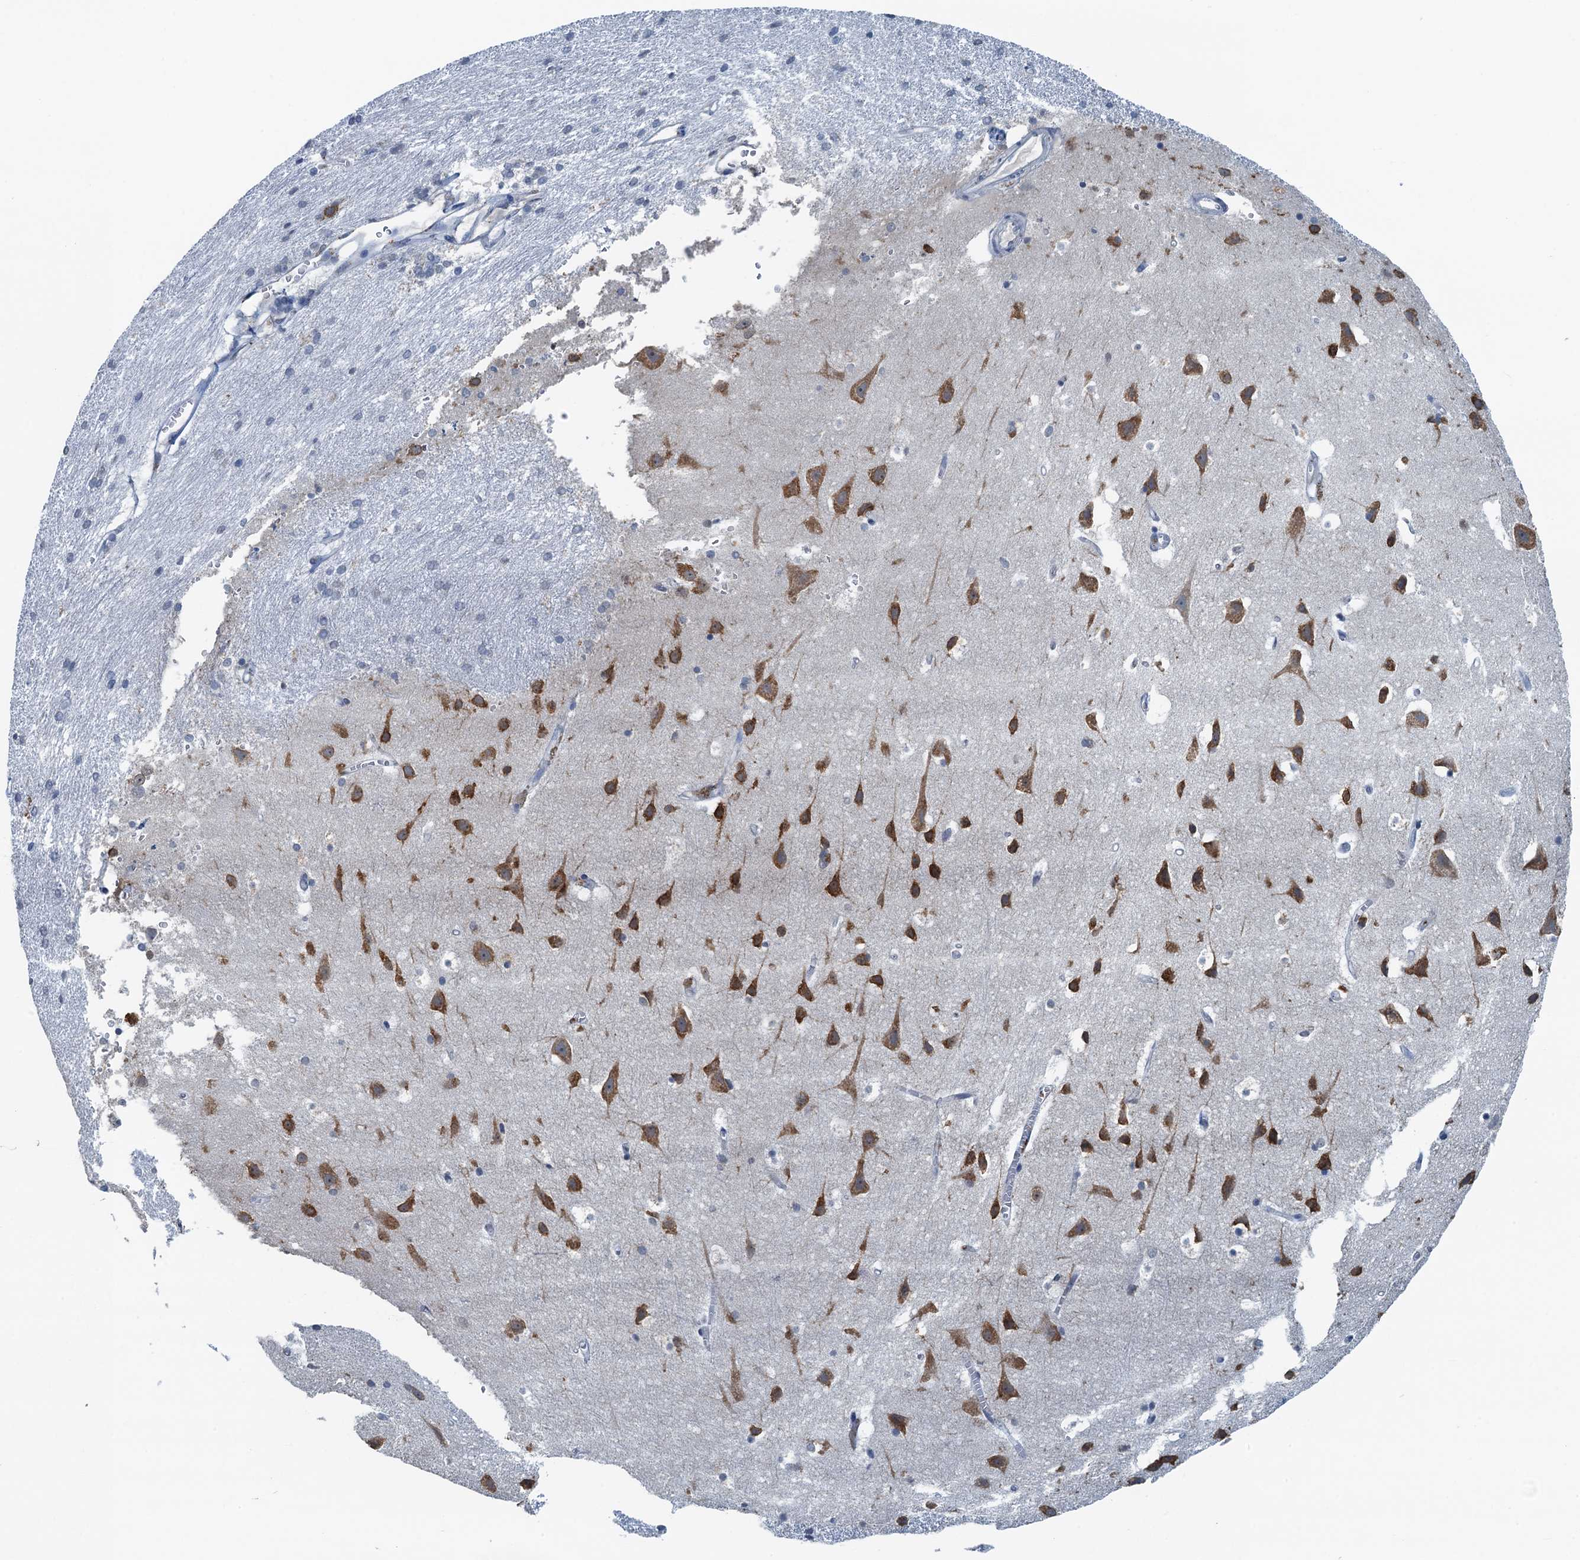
{"staining": {"intensity": "negative", "quantity": "none", "location": "none"}, "tissue": "cerebral cortex", "cell_type": "Endothelial cells", "image_type": "normal", "snomed": [{"axis": "morphology", "description": "Normal tissue, NOS"}, {"axis": "topography", "description": "Cerebral cortex"}], "caption": "A photomicrograph of cerebral cortex stained for a protein reveals no brown staining in endothelial cells. (Brightfield microscopy of DAB (3,3'-diaminobenzidine) IHC at high magnification).", "gene": "LSM14B", "patient": {"sex": "male", "age": 54}}